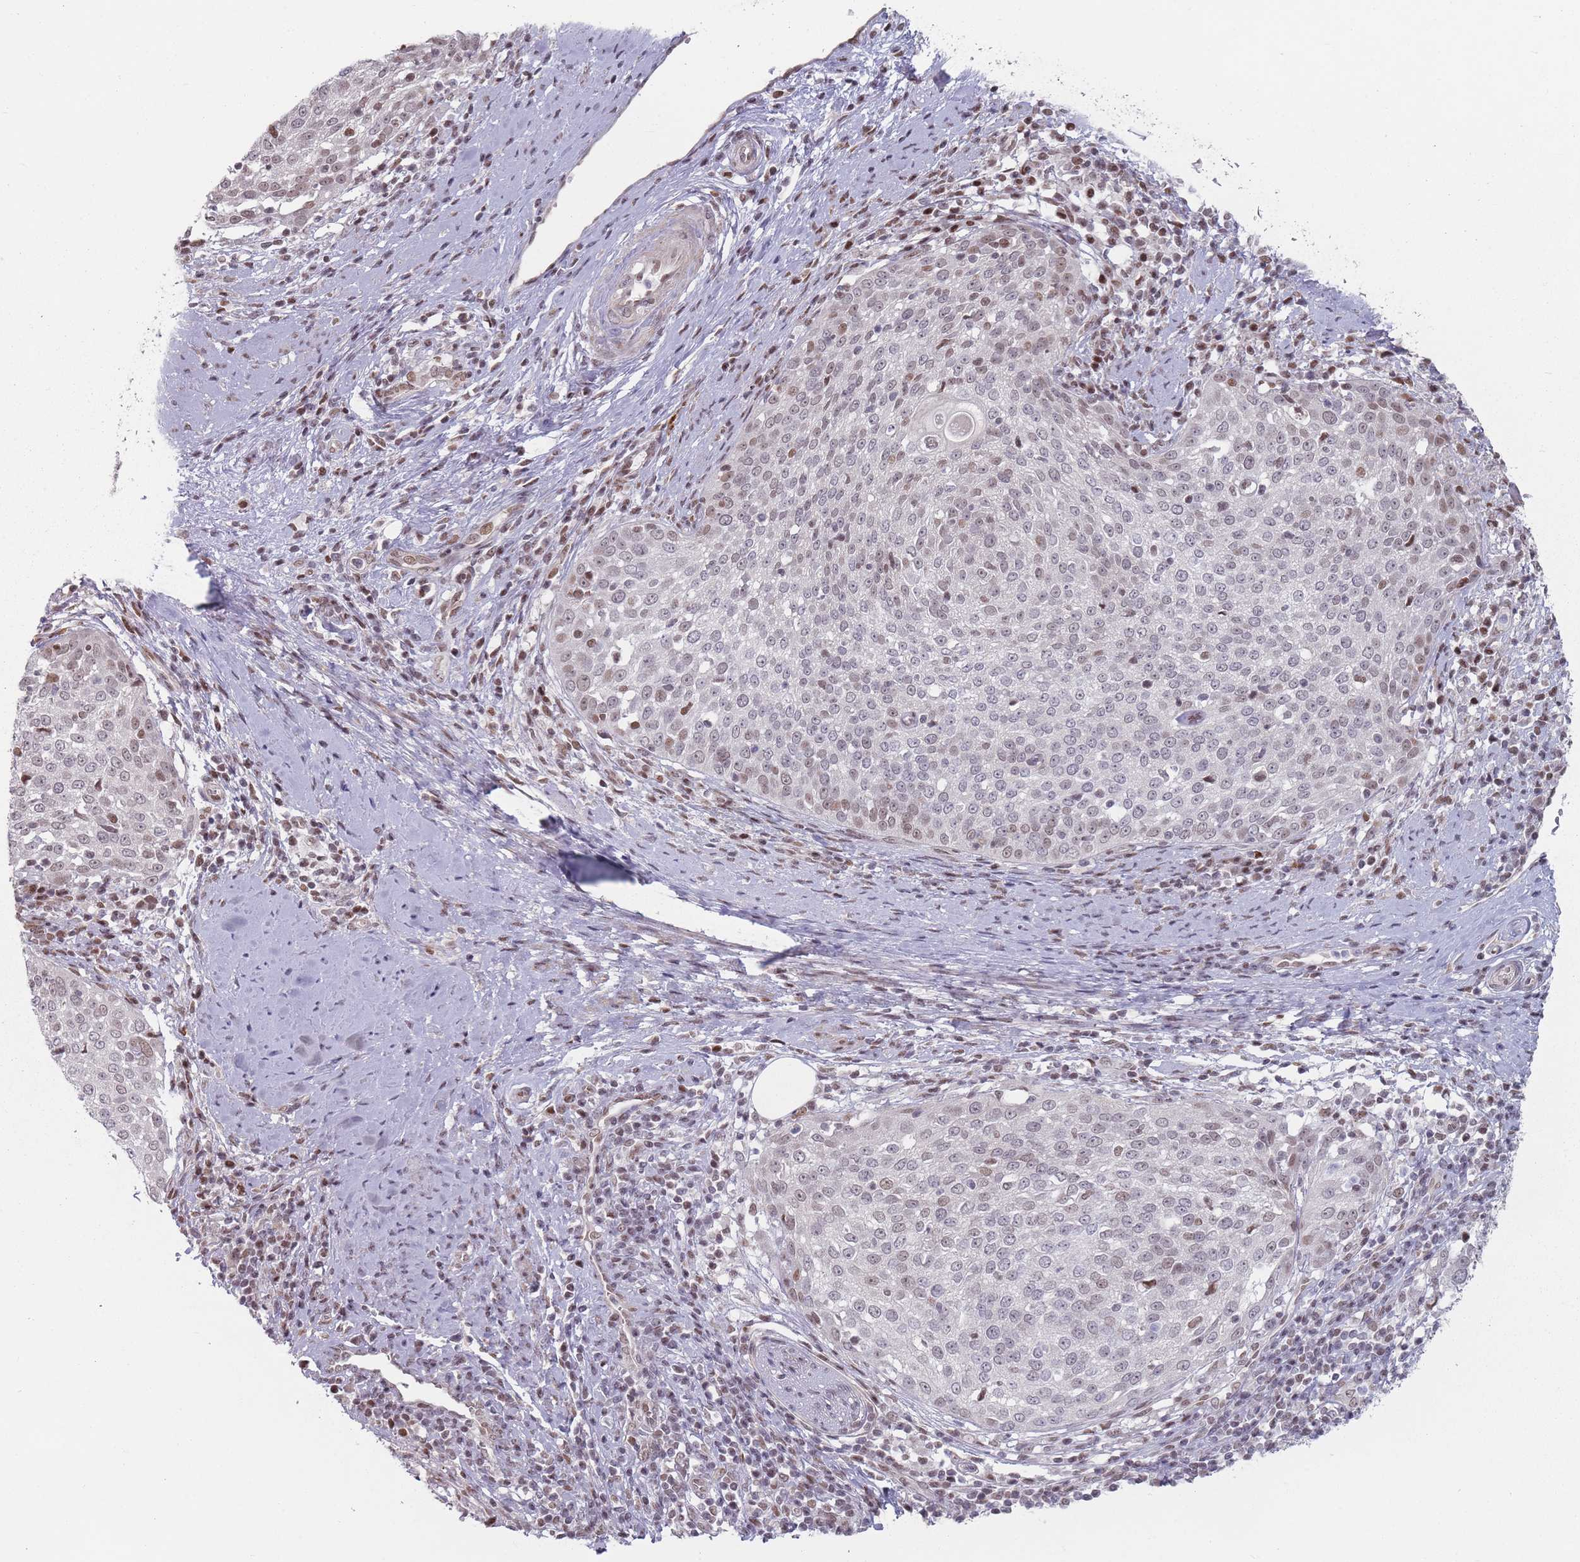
{"staining": {"intensity": "moderate", "quantity": "25%-75%", "location": "nuclear"}, "tissue": "cervical cancer", "cell_type": "Tumor cells", "image_type": "cancer", "snomed": [{"axis": "morphology", "description": "Squamous cell carcinoma, NOS"}, {"axis": "topography", "description": "Cervix"}], "caption": "Immunohistochemical staining of human cervical cancer demonstrates medium levels of moderate nuclear protein staining in approximately 25%-75% of tumor cells.", "gene": "SH3BGRL2", "patient": {"sex": "female", "age": 57}}